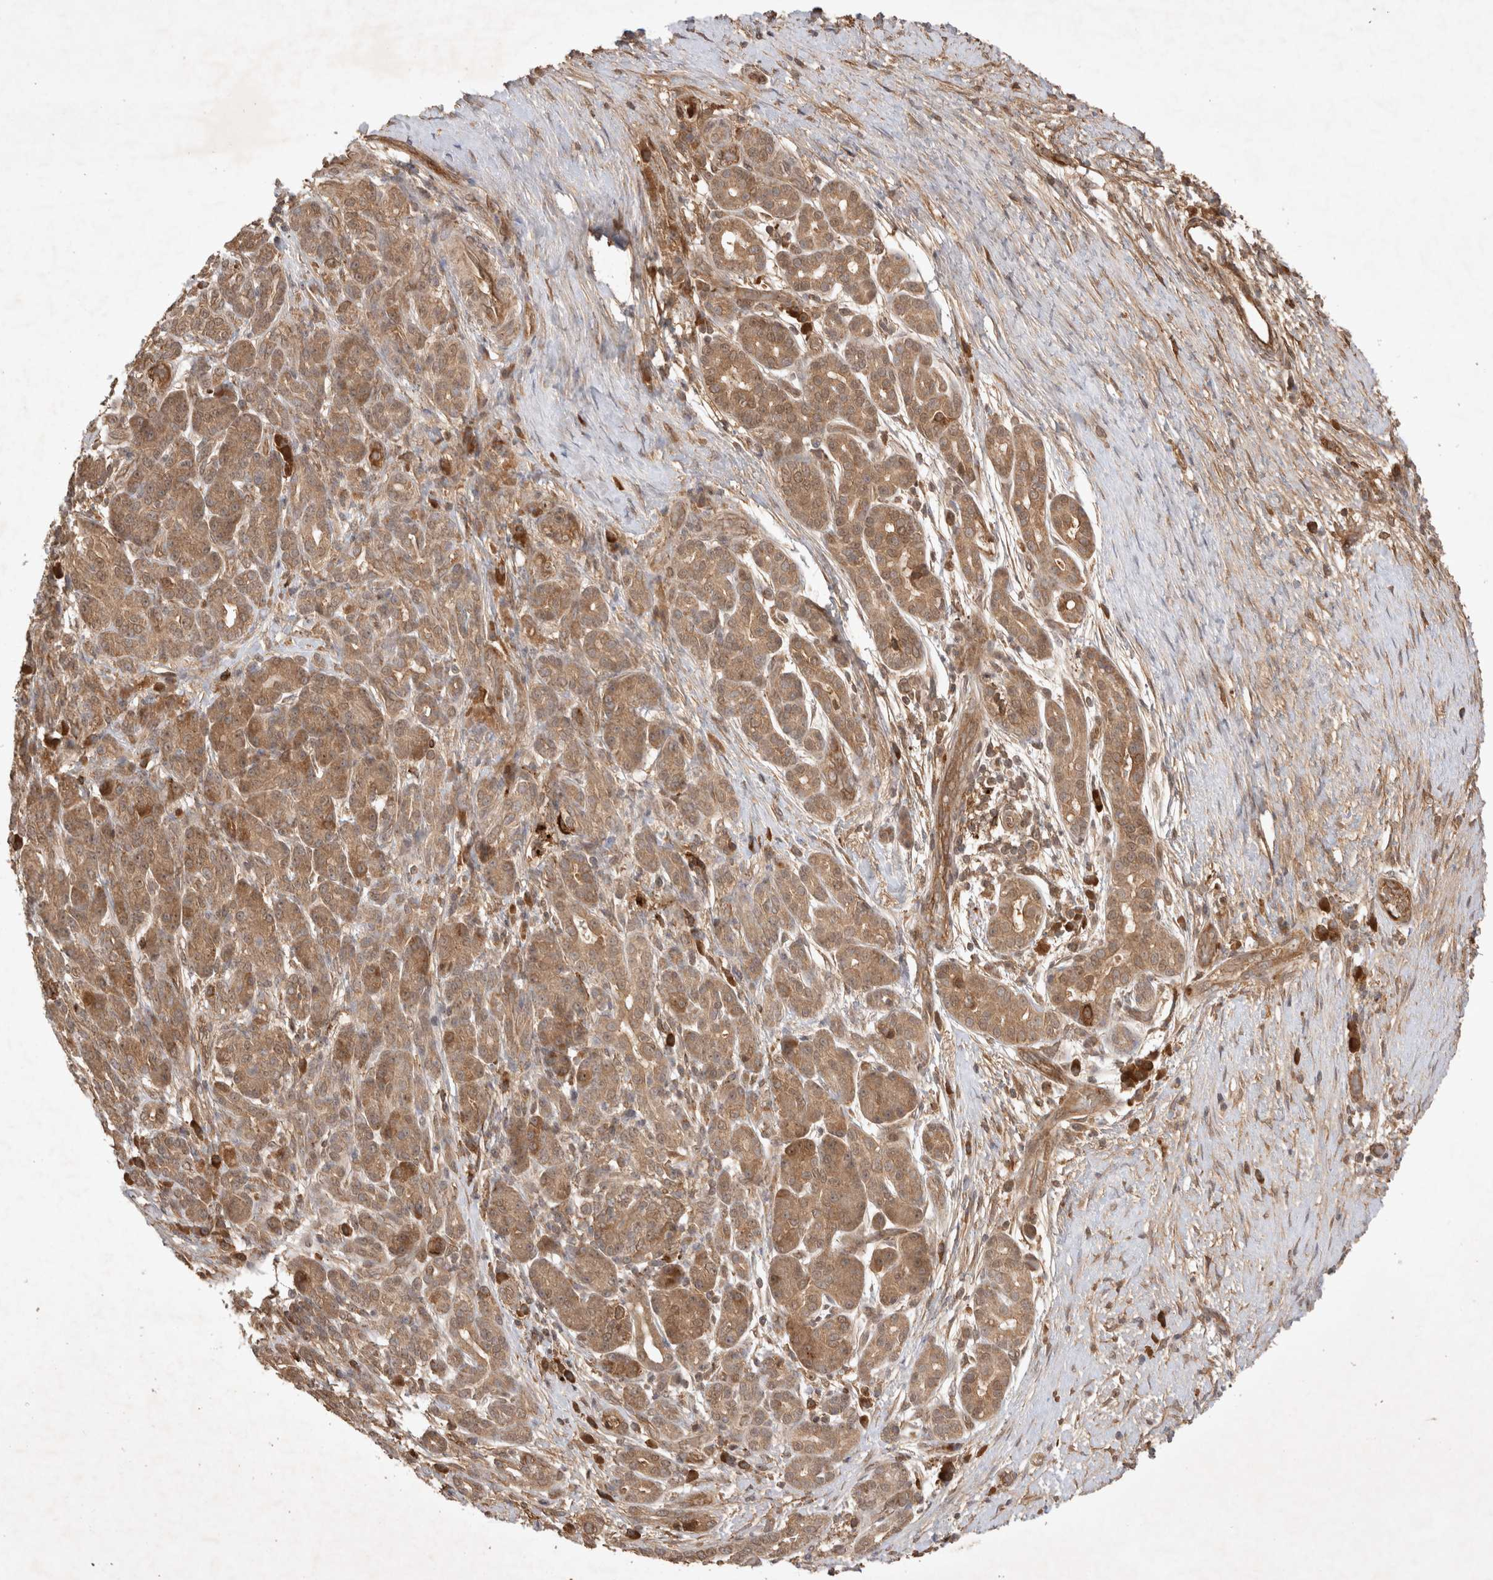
{"staining": {"intensity": "moderate", "quantity": ">75%", "location": "cytoplasmic/membranous"}, "tissue": "pancreatic cancer", "cell_type": "Tumor cells", "image_type": "cancer", "snomed": [{"axis": "morphology", "description": "Adenocarcinoma, NOS"}, {"axis": "topography", "description": "Pancreas"}], "caption": "DAB immunohistochemical staining of human adenocarcinoma (pancreatic) exhibits moderate cytoplasmic/membranous protein staining in approximately >75% of tumor cells.", "gene": "FAM221A", "patient": {"sex": "male", "age": 72}}